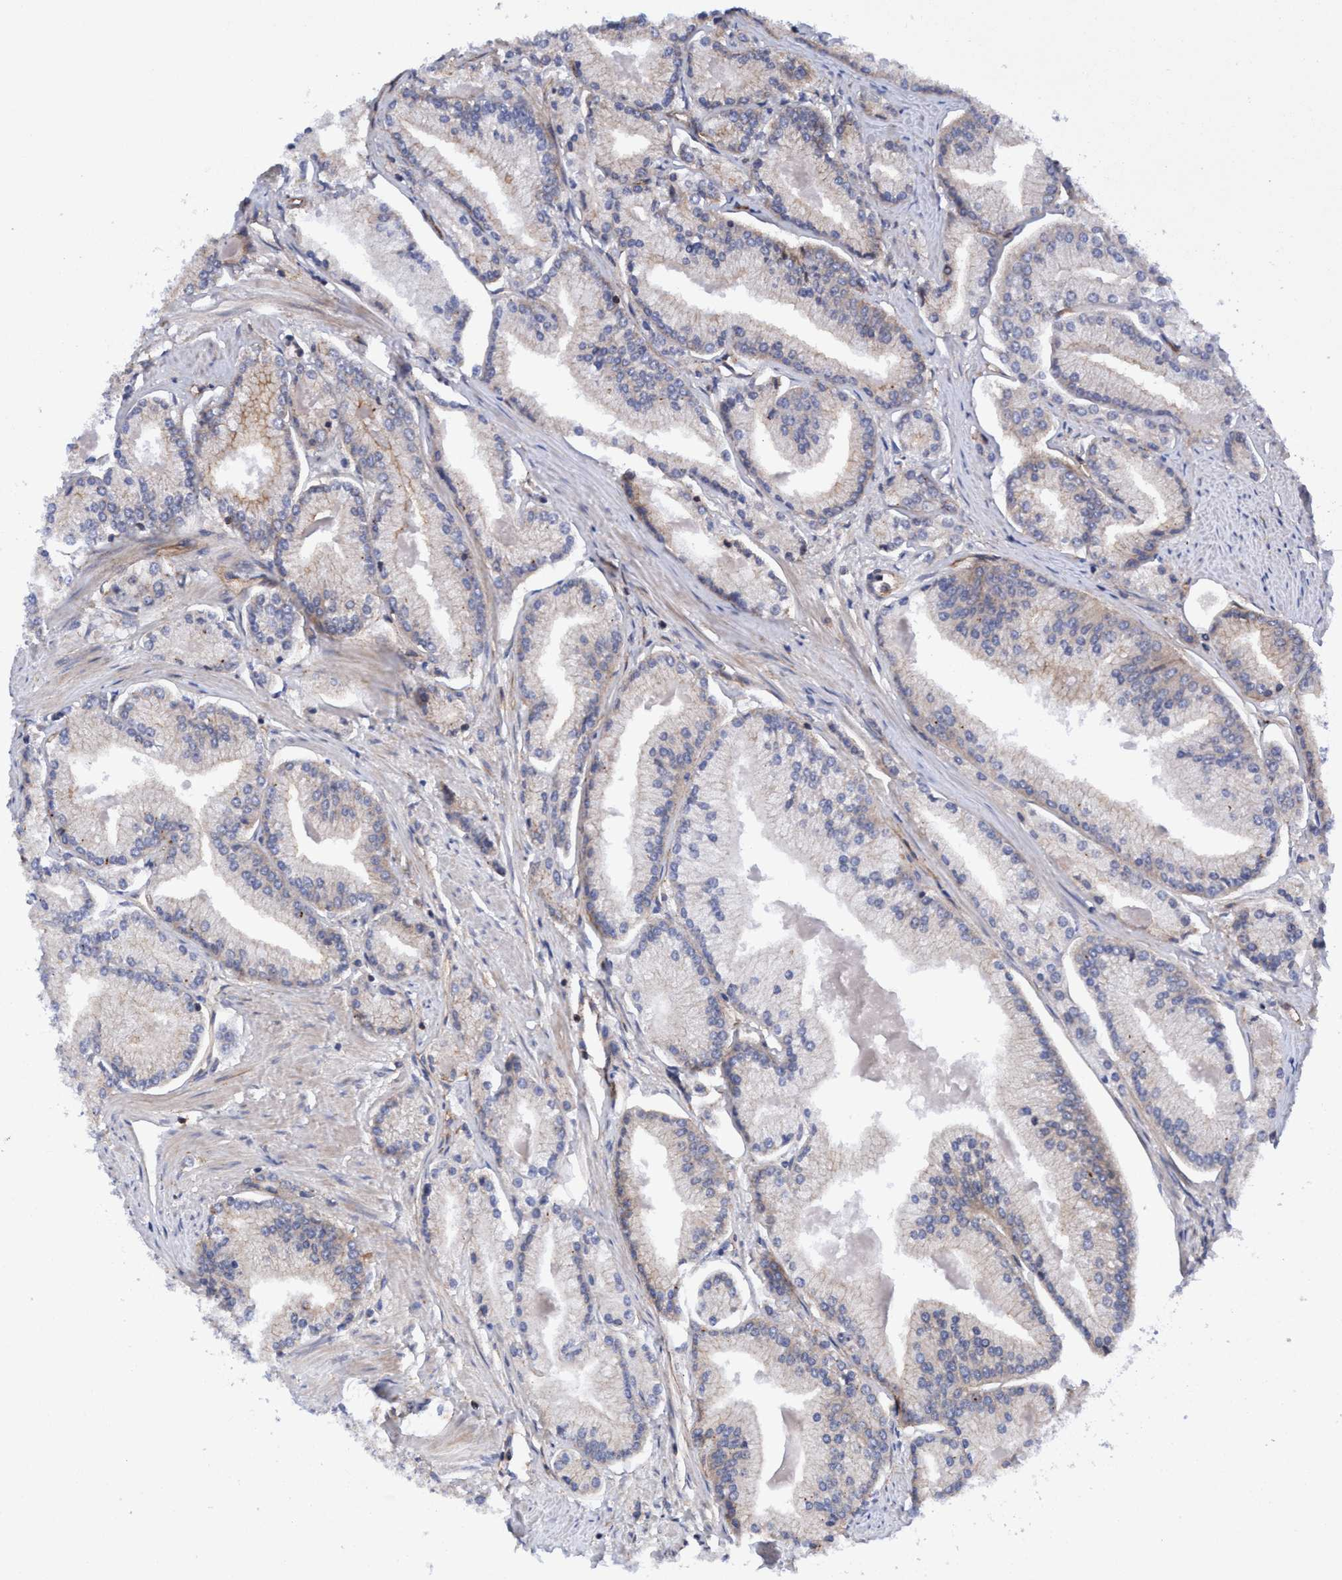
{"staining": {"intensity": "negative", "quantity": "none", "location": "none"}, "tissue": "prostate cancer", "cell_type": "Tumor cells", "image_type": "cancer", "snomed": [{"axis": "morphology", "description": "Adenocarcinoma, Low grade"}, {"axis": "topography", "description": "Prostate"}], "caption": "This histopathology image is of prostate low-grade adenocarcinoma stained with immunohistochemistry to label a protein in brown with the nuclei are counter-stained blue. There is no expression in tumor cells.", "gene": "MCM3AP", "patient": {"sex": "male", "age": 52}}